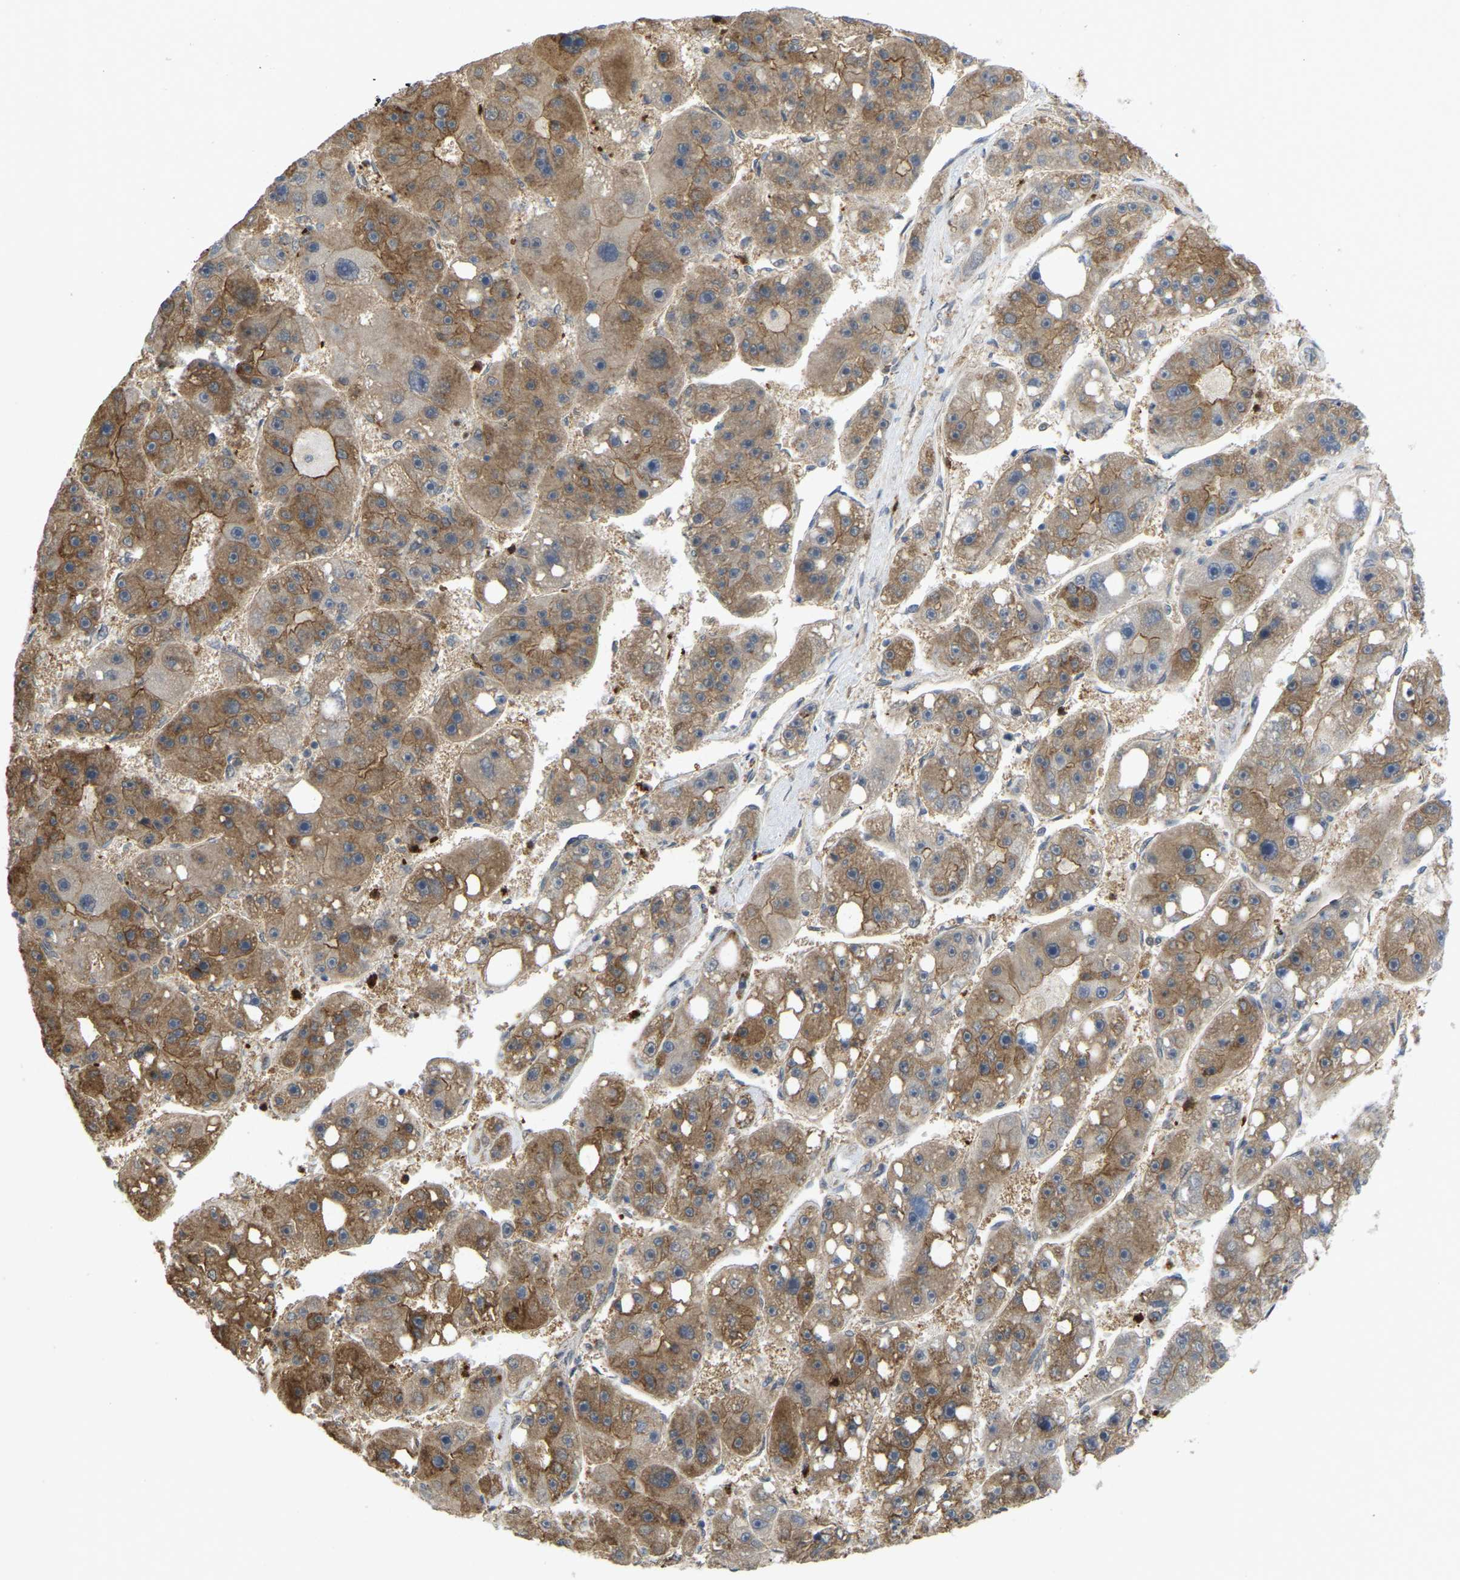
{"staining": {"intensity": "moderate", "quantity": ">75%", "location": "cytoplasmic/membranous"}, "tissue": "liver cancer", "cell_type": "Tumor cells", "image_type": "cancer", "snomed": [{"axis": "morphology", "description": "Carcinoma, Hepatocellular, NOS"}, {"axis": "topography", "description": "Liver"}], "caption": "This is a micrograph of immunohistochemistry staining of liver cancer, which shows moderate staining in the cytoplasmic/membranous of tumor cells.", "gene": "SERPINB5", "patient": {"sex": "female", "age": 61}}